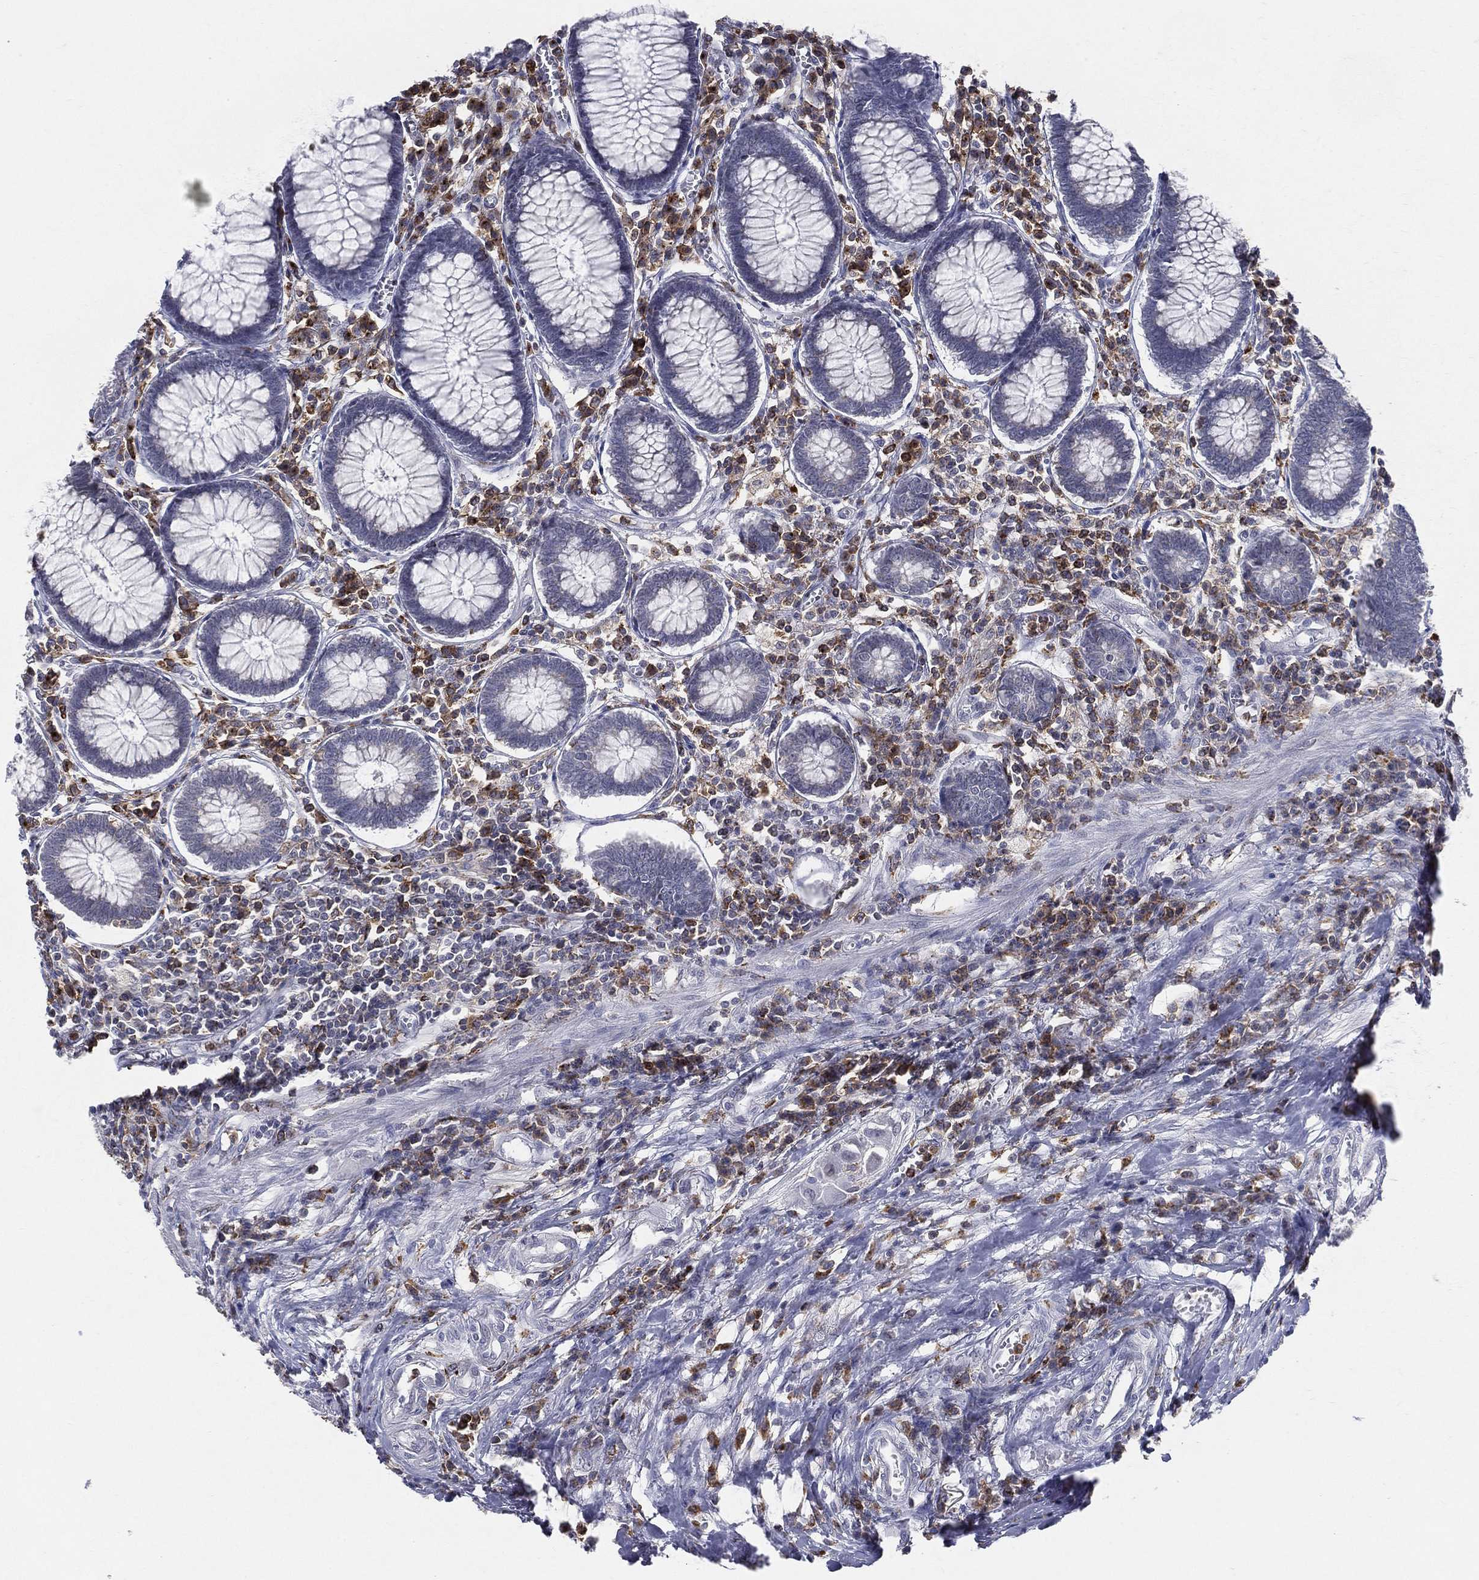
{"staining": {"intensity": "negative", "quantity": "none", "location": "none"}, "tissue": "colon", "cell_type": "Endothelial cells", "image_type": "normal", "snomed": [{"axis": "morphology", "description": "Normal tissue, NOS"}, {"axis": "topography", "description": "Colon"}], "caption": "Immunohistochemistry (IHC) image of unremarkable colon: colon stained with DAB exhibits no significant protein expression in endothelial cells.", "gene": "EVI2B", "patient": {"sex": "male", "age": 65}}